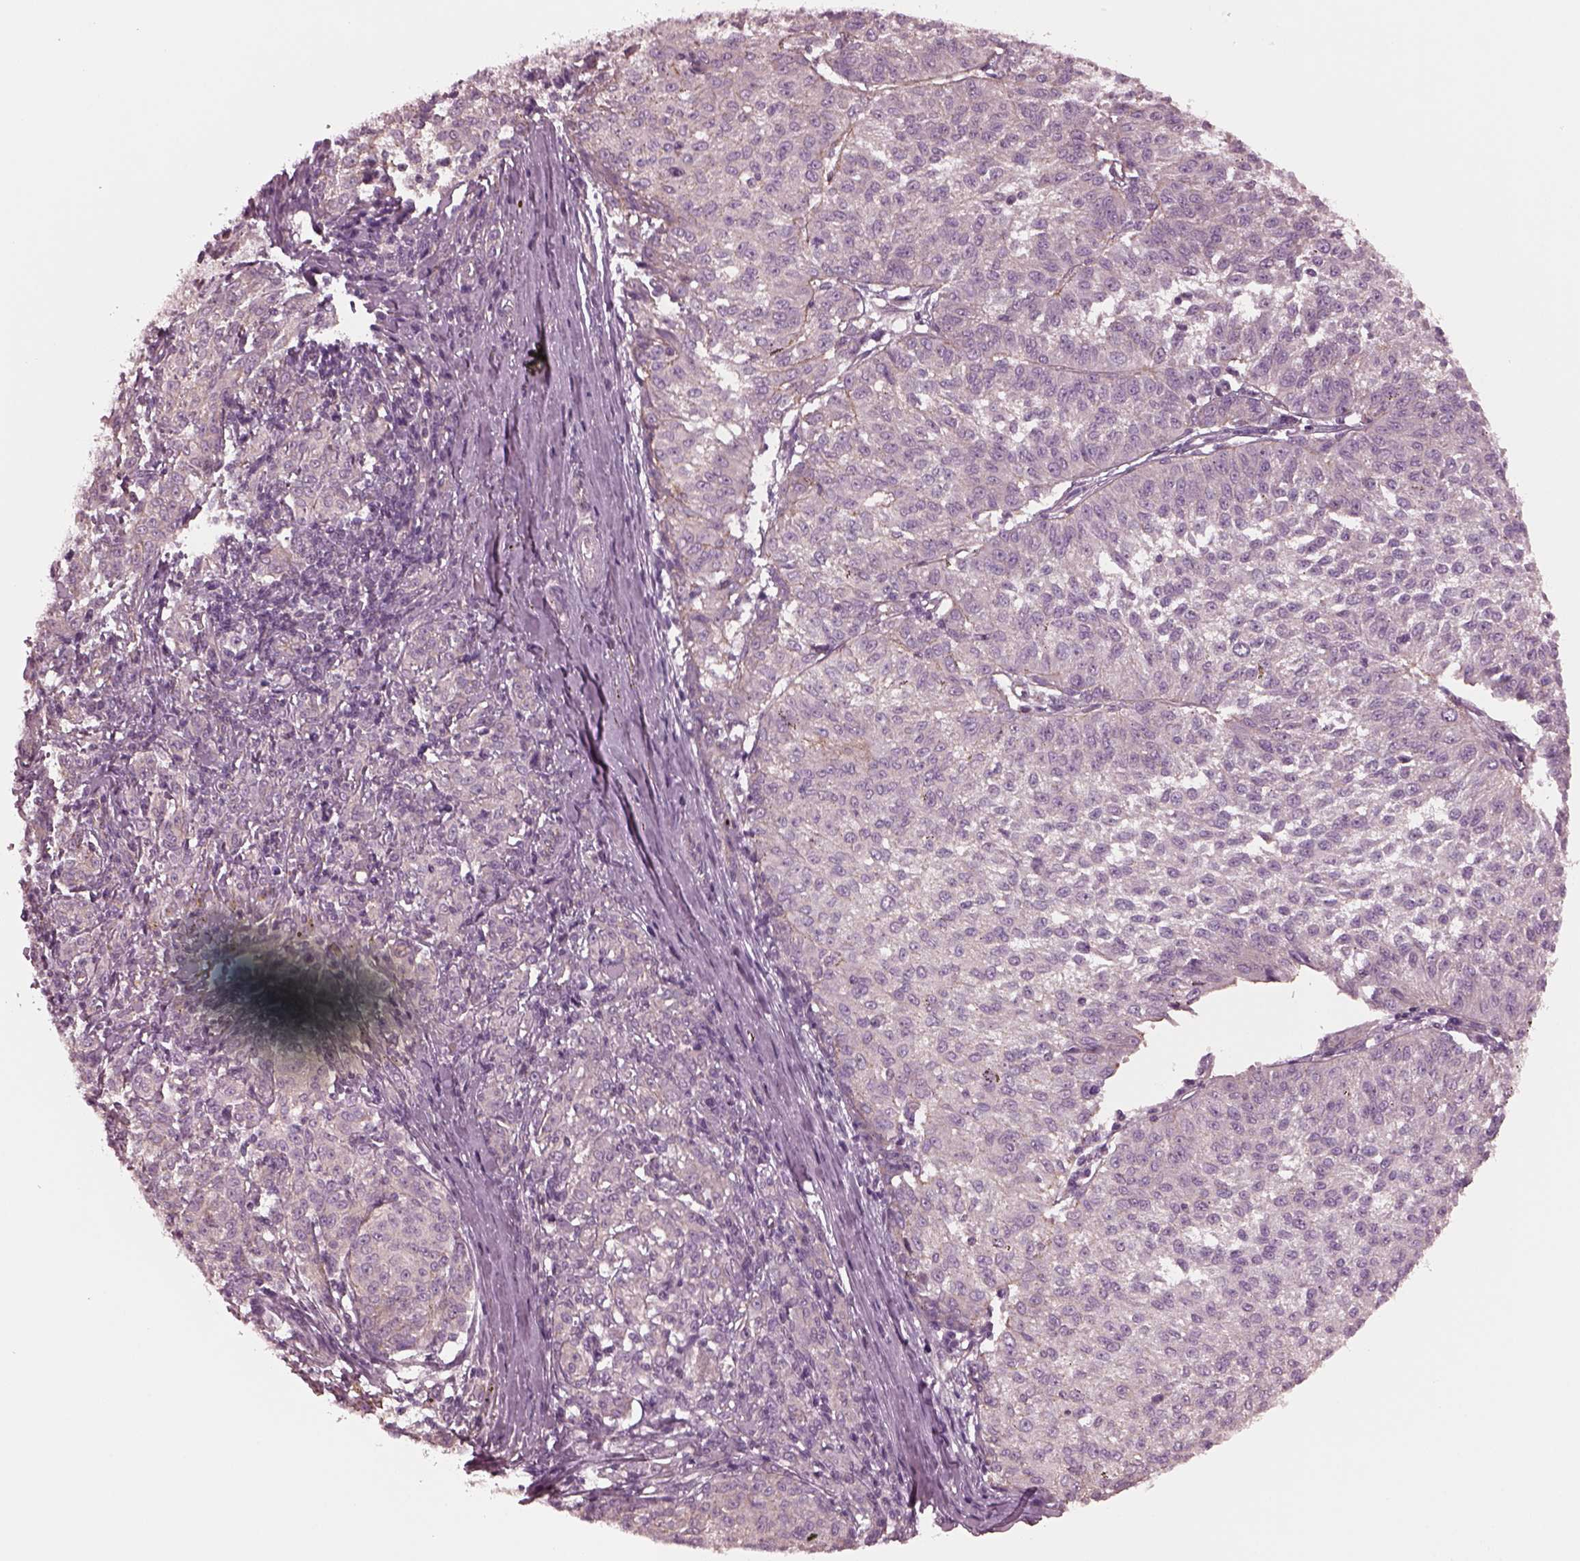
{"staining": {"intensity": "negative", "quantity": "none", "location": "none"}, "tissue": "melanoma", "cell_type": "Tumor cells", "image_type": "cancer", "snomed": [{"axis": "morphology", "description": "Malignant melanoma, NOS"}, {"axis": "topography", "description": "Skin"}], "caption": "The image shows no significant staining in tumor cells of malignant melanoma. The staining is performed using DAB (3,3'-diaminobenzidine) brown chromogen with nuclei counter-stained in using hematoxylin.", "gene": "ODAD1", "patient": {"sex": "female", "age": 72}}